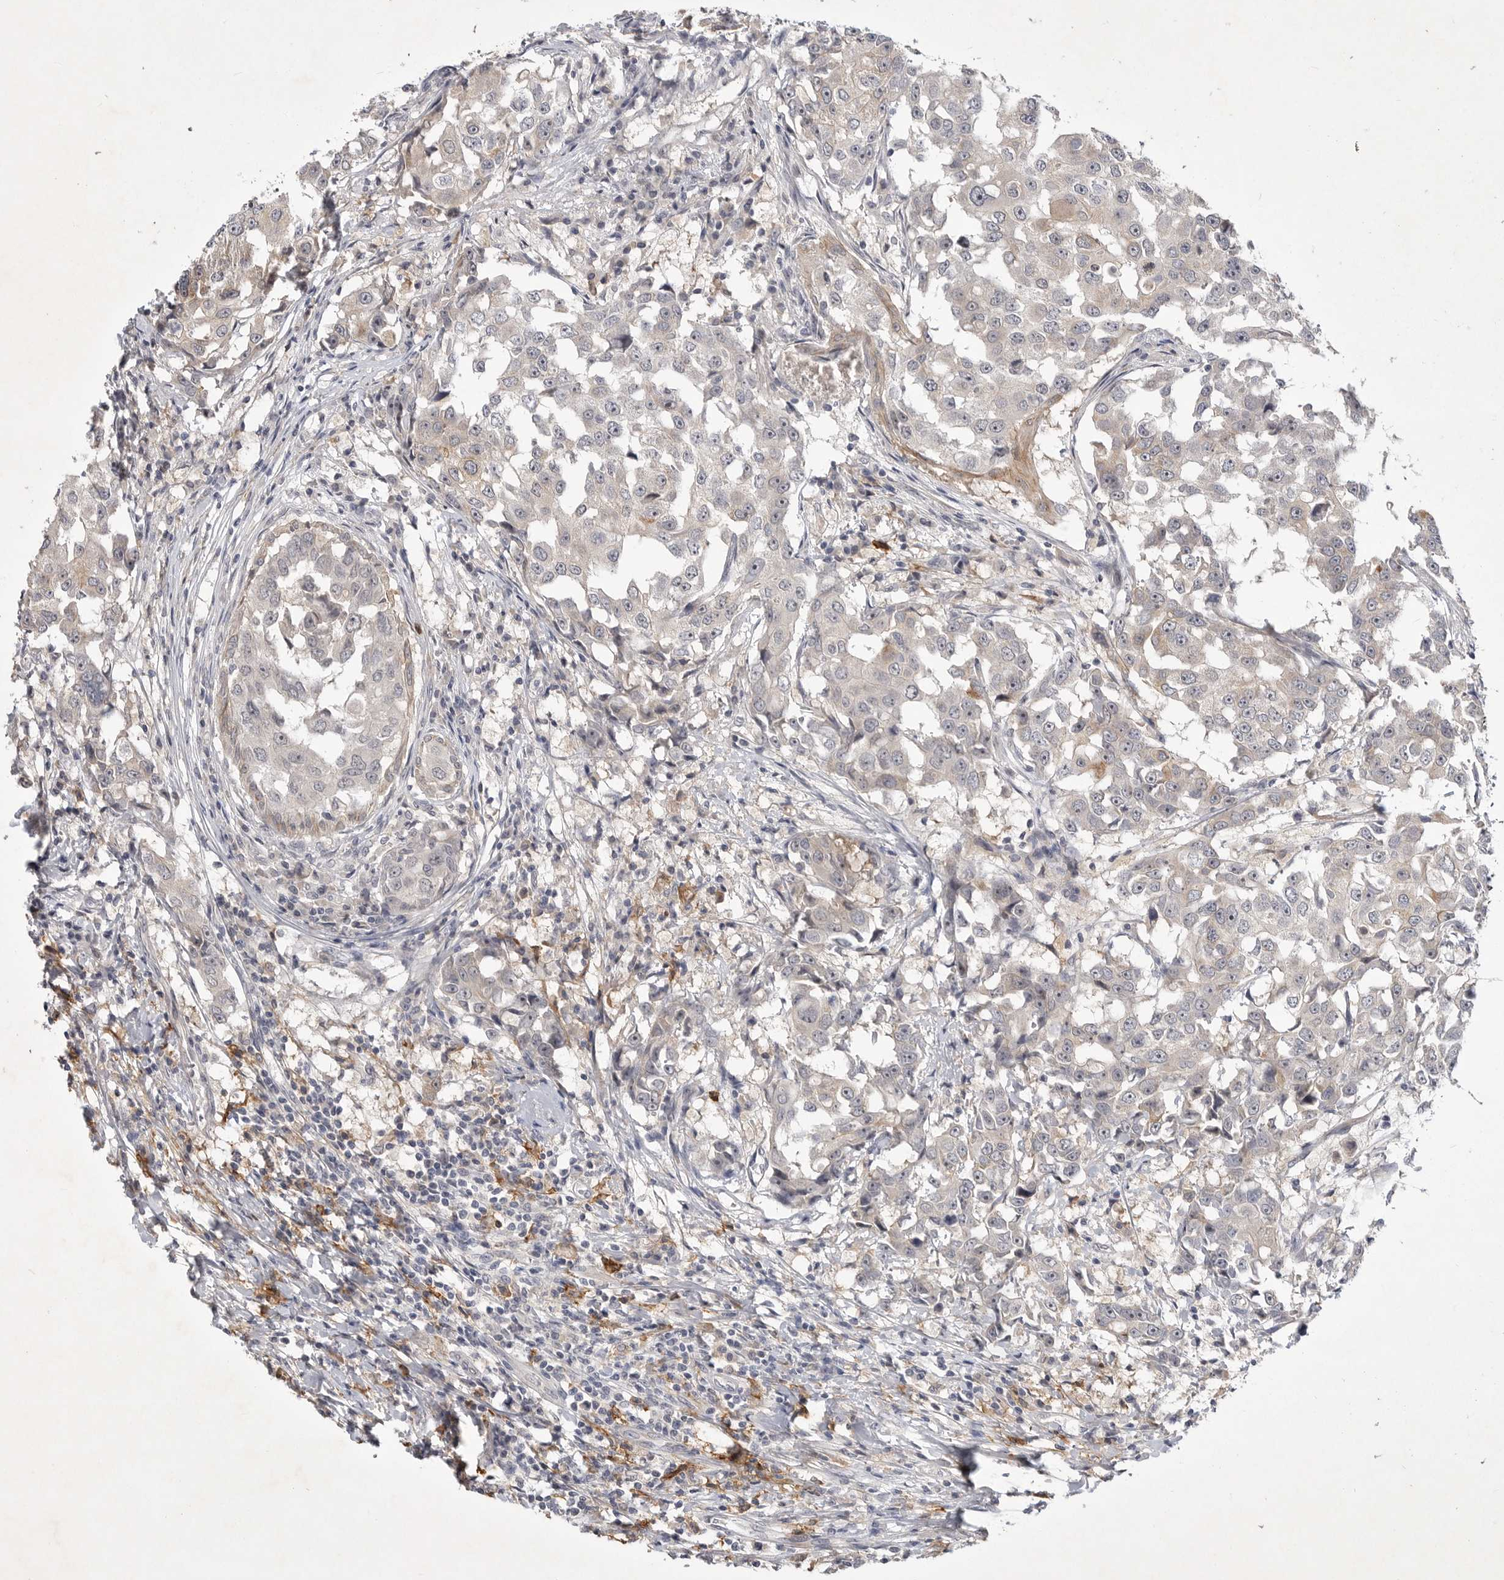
{"staining": {"intensity": "weak", "quantity": "<25%", "location": "cytoplasmic/membranous"}, "tissue": "breast cancer", "cell_type": "Tumor cells", "image_type": "cancer", "snomed": [{"axis": "morphology", "description": "Duct carcinoma"}, {"axis": "topography", "description": "Breast"}], "caption": "Immunohistochemistry image of infiltrating ductal carcinoma (breast) stained for a protein (brown), which demonstrates no positivity in tumor cells.", "gene": "ITGAD", "patient": {"sex": "female", "age": 27}}